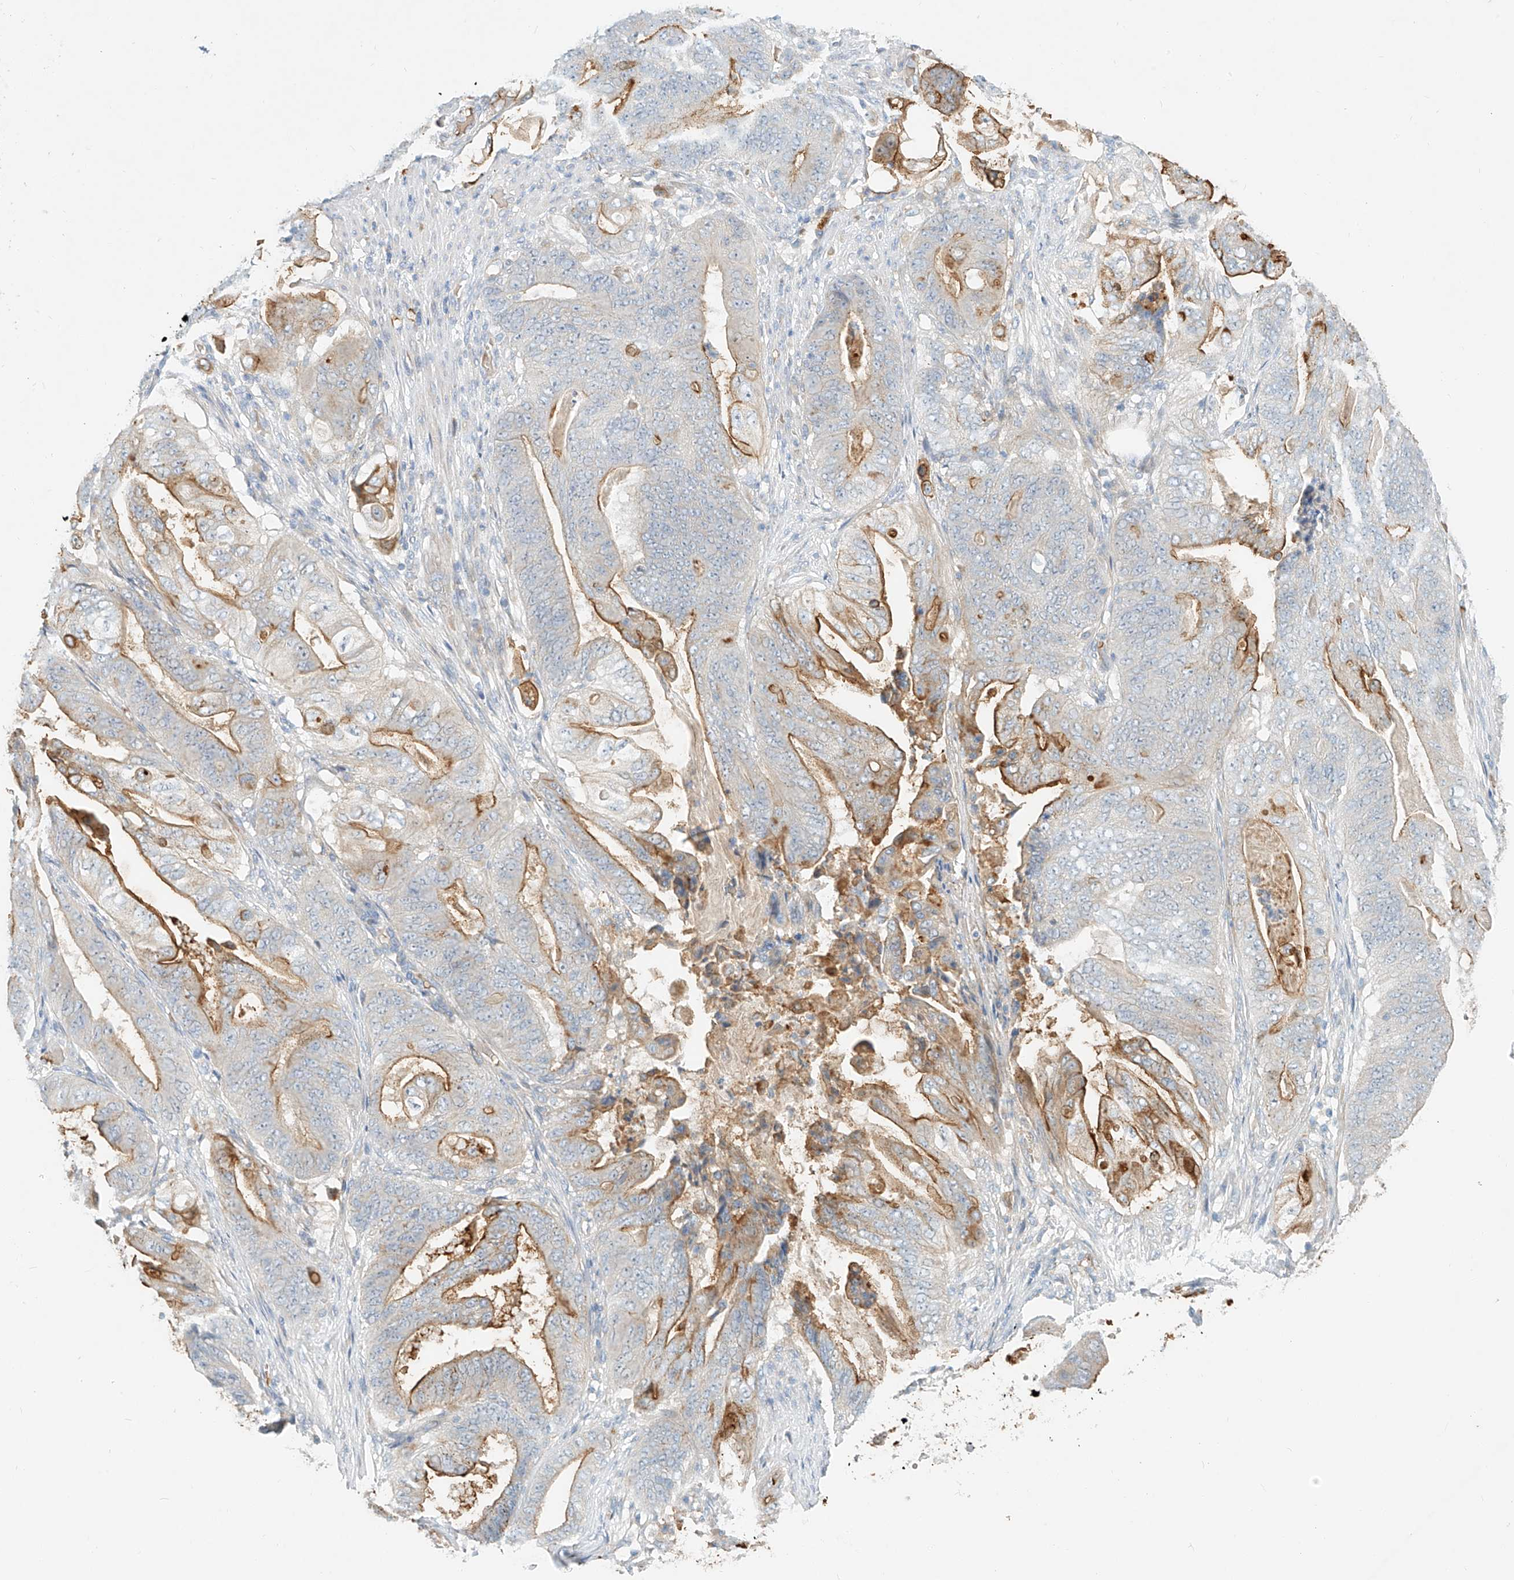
{"staining": {"intensity": "strong", "quantity": "25%-75%", "location": "cytoplasmic/membranous"}, "tissue": "stomach cancer", "cell_type": "Tumor cells", "image_type": "cancer", "snomed": [{"axis": "morphology", "description": "Adenocarcinoma, NOS"}, {"axis": "topography", "description": "Stomach"}], "caption": "Approximately 25%-75% of tumor cells in stomach adenocarcinoma show strong cytoplasmic/membranous protein expression as visualized by brown immunohistochemical staining.", "gene": "SYTL3", "patient": {"sex": "female", "age": 73}}